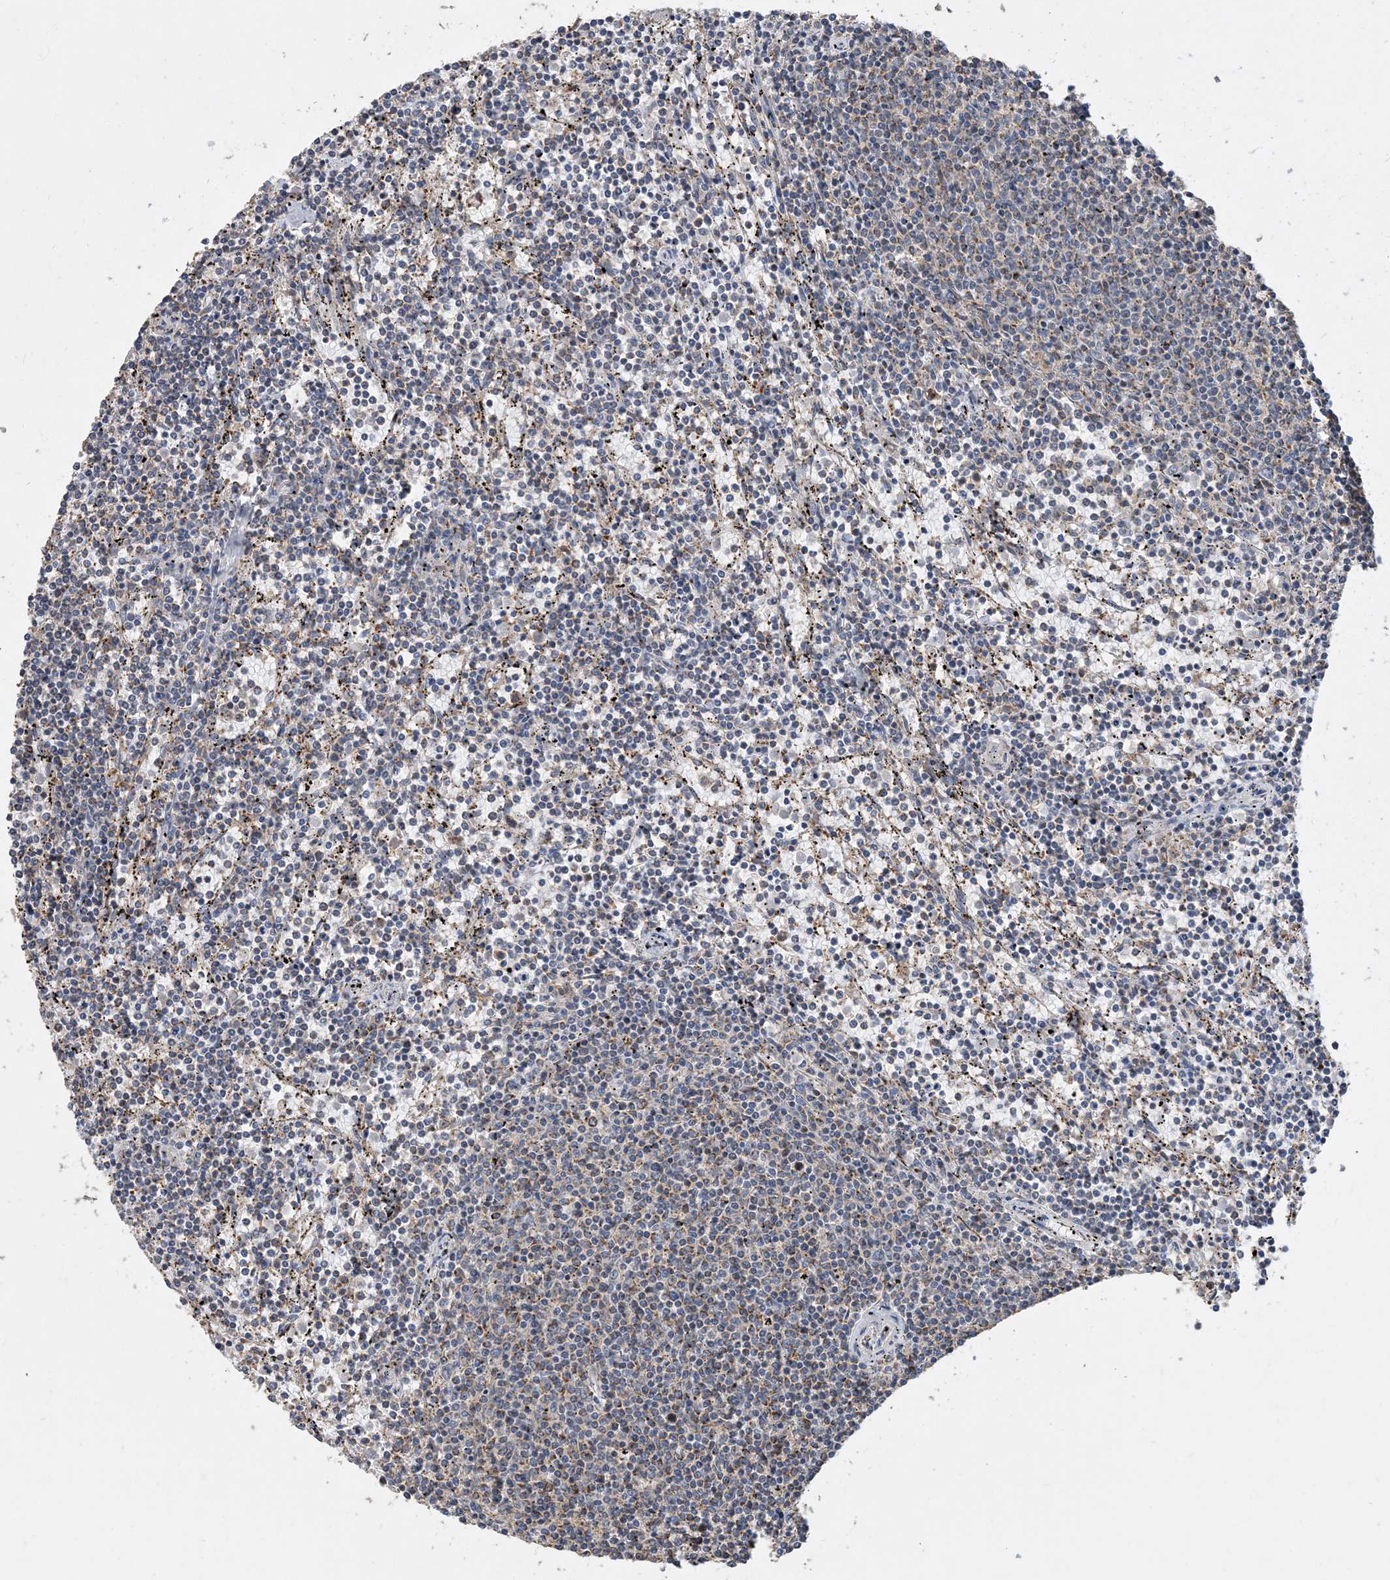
{"staining": {"intensity": "negative", "quantity": "none", "location": "none"}, "tissue": "lymphoma", "cell_type": "Tumor cells", "image_type": "cancer", "snomed": [{"axis": "morphology", "description": "Malignant lymphoma, non-Hodgkin's type, Low grade"}, {"axis": "topography", "description": "Spleen"}], "caption": "Immunohistochemistry (IHC) of human malignant lymphoma, non-Hodgkin's type (low-grade) reveals no positivity in tumor cells.", "gene": "ECHDC1", "patient": {"sex": "female", "age": 50}}